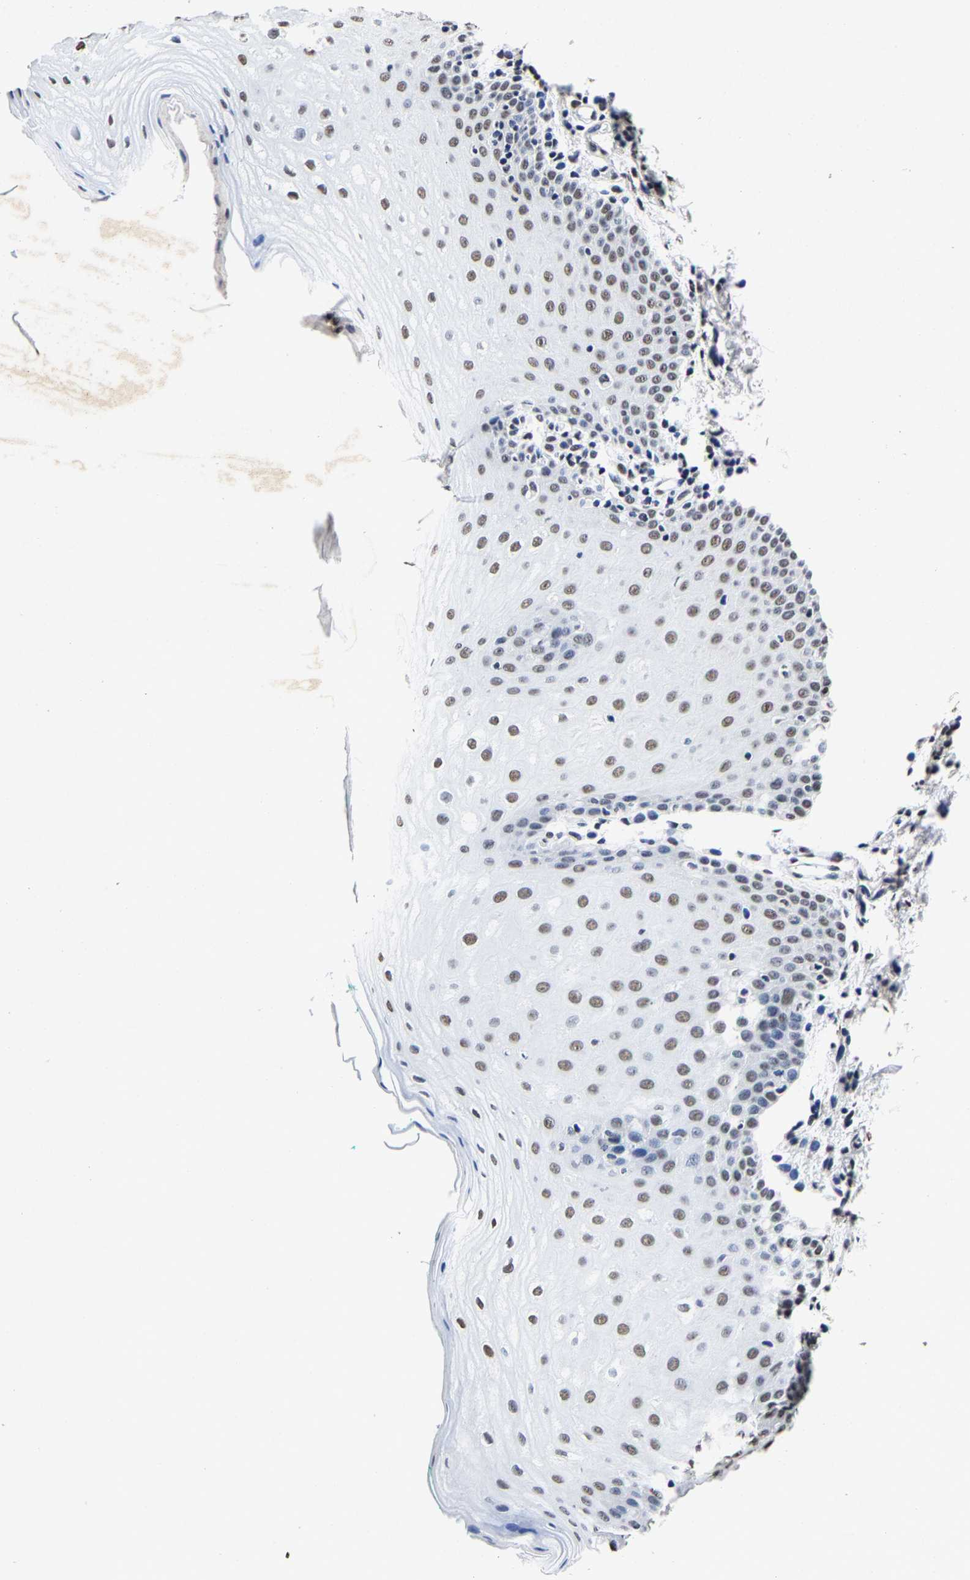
{"staining": {"intensity": "weak", "quantity": "25%-75%", "location": "nuclear"}, "tissue": "oral mucosa", "cell_type": "Squamous epithelial cells", "image_type": "normal", "snomed": [{"axis": "morphology", "description": "Normal tissue, NOS"}, {"axis": "topography", "description": "Skin"}, {"axis": "topography", "description": "Oral tissue"}], "caption": "Human oral mucosa stained with a brown dye displays weak nuclear positive expression in approximately 25%-75% of squamous epithelial cells.", "gene": "RBM45", "patient": {"sex": "male", "age": 84}}